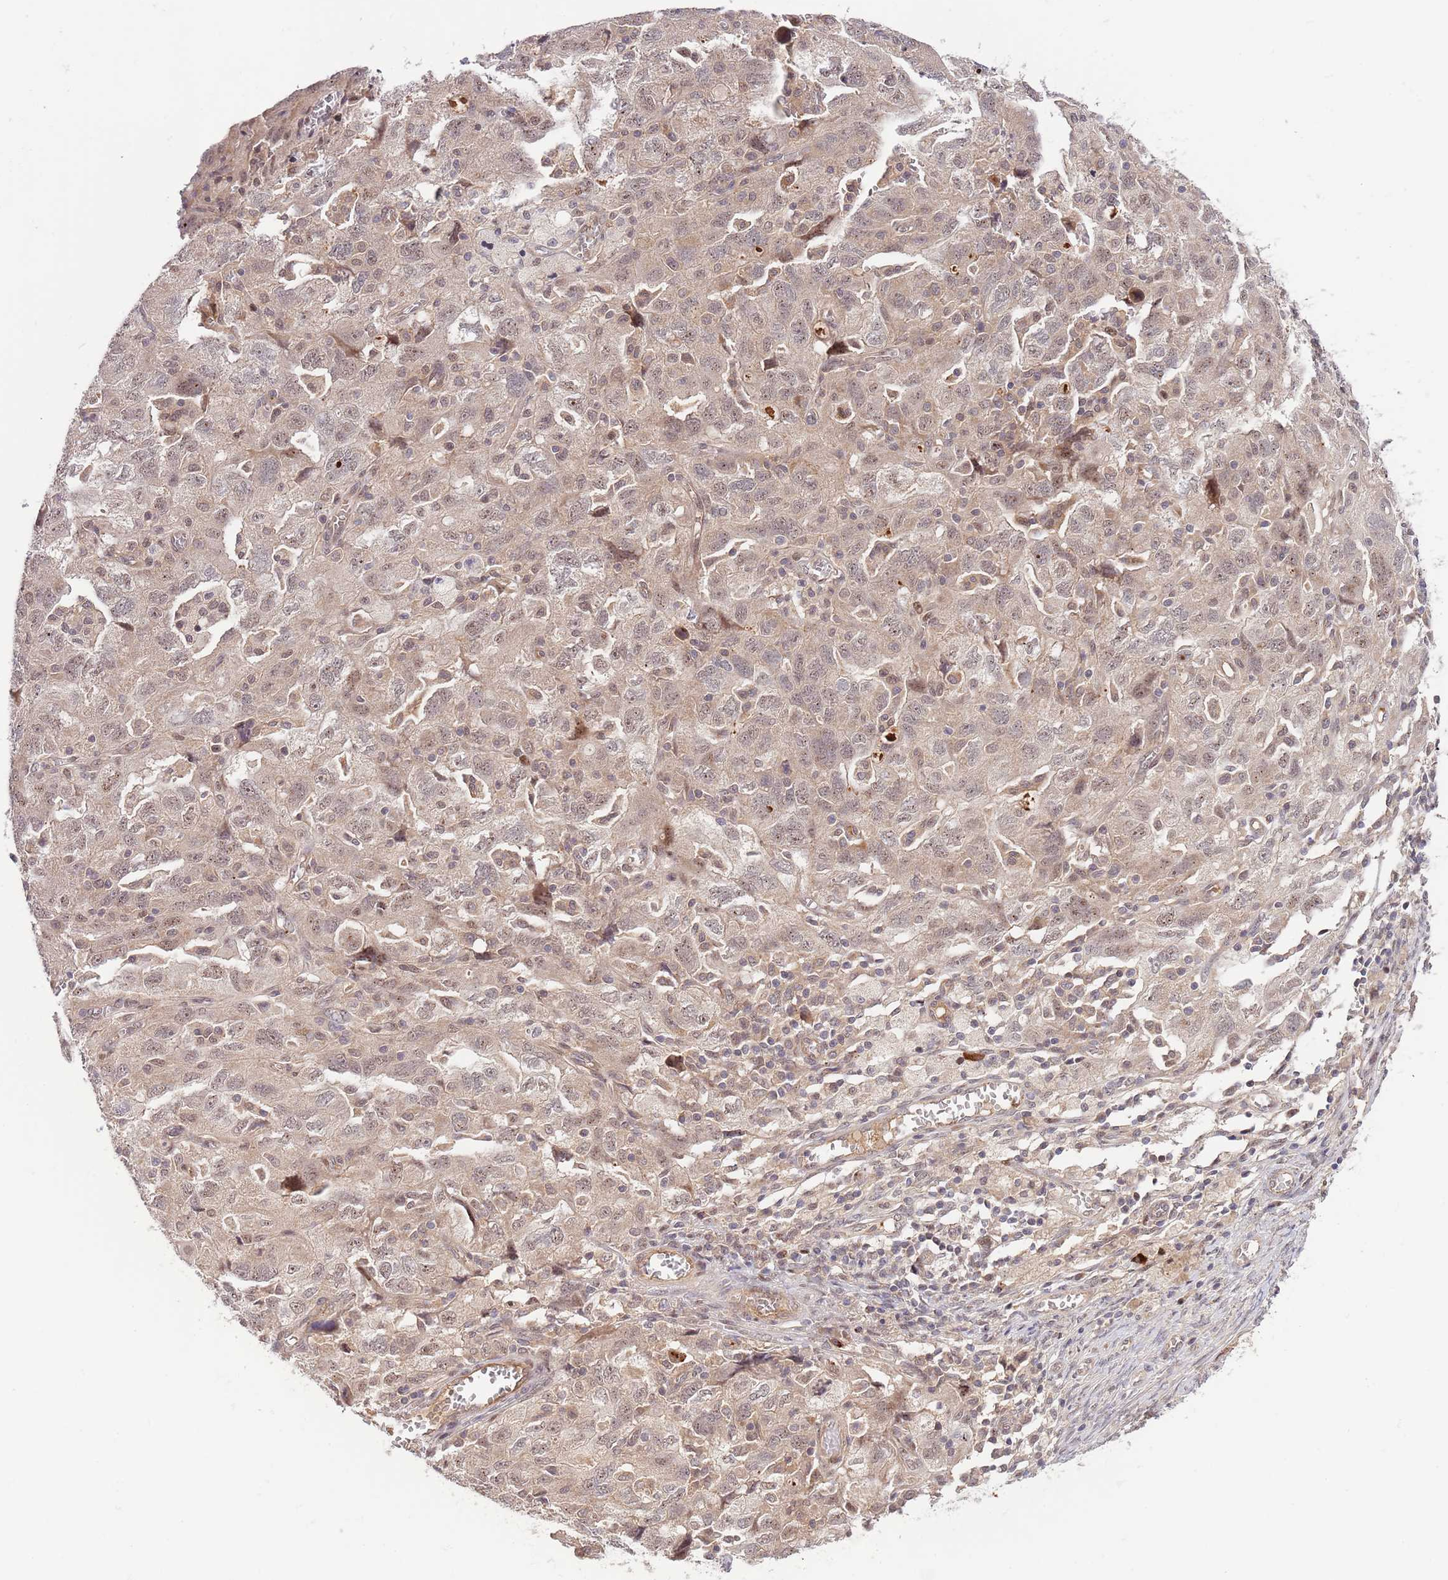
{"staining": {"intensity": "weak", "quantity": "25%-75%", "location": "nuclear"}, "tissue": "ovarian cancer", "cell_type": "Tumor cells", "image_type": "cancer", "snomed": [{"axis": "morphology", "description": "Carcinoma, NOS"}, {"axis": "morphology", "description": "Cystadenocarcinoma, serous, NOS"}, {"axis": "topography", "description": "Ovary"}], "caption": "IHC (DAB) staining of ovarian serous cystadenocarcinoma exhibits weak nuclear protein expression in approximately 25%-75% of tumor cells.", "gene": "PRR16", "patient": {"sex": "female", "age": 69}}